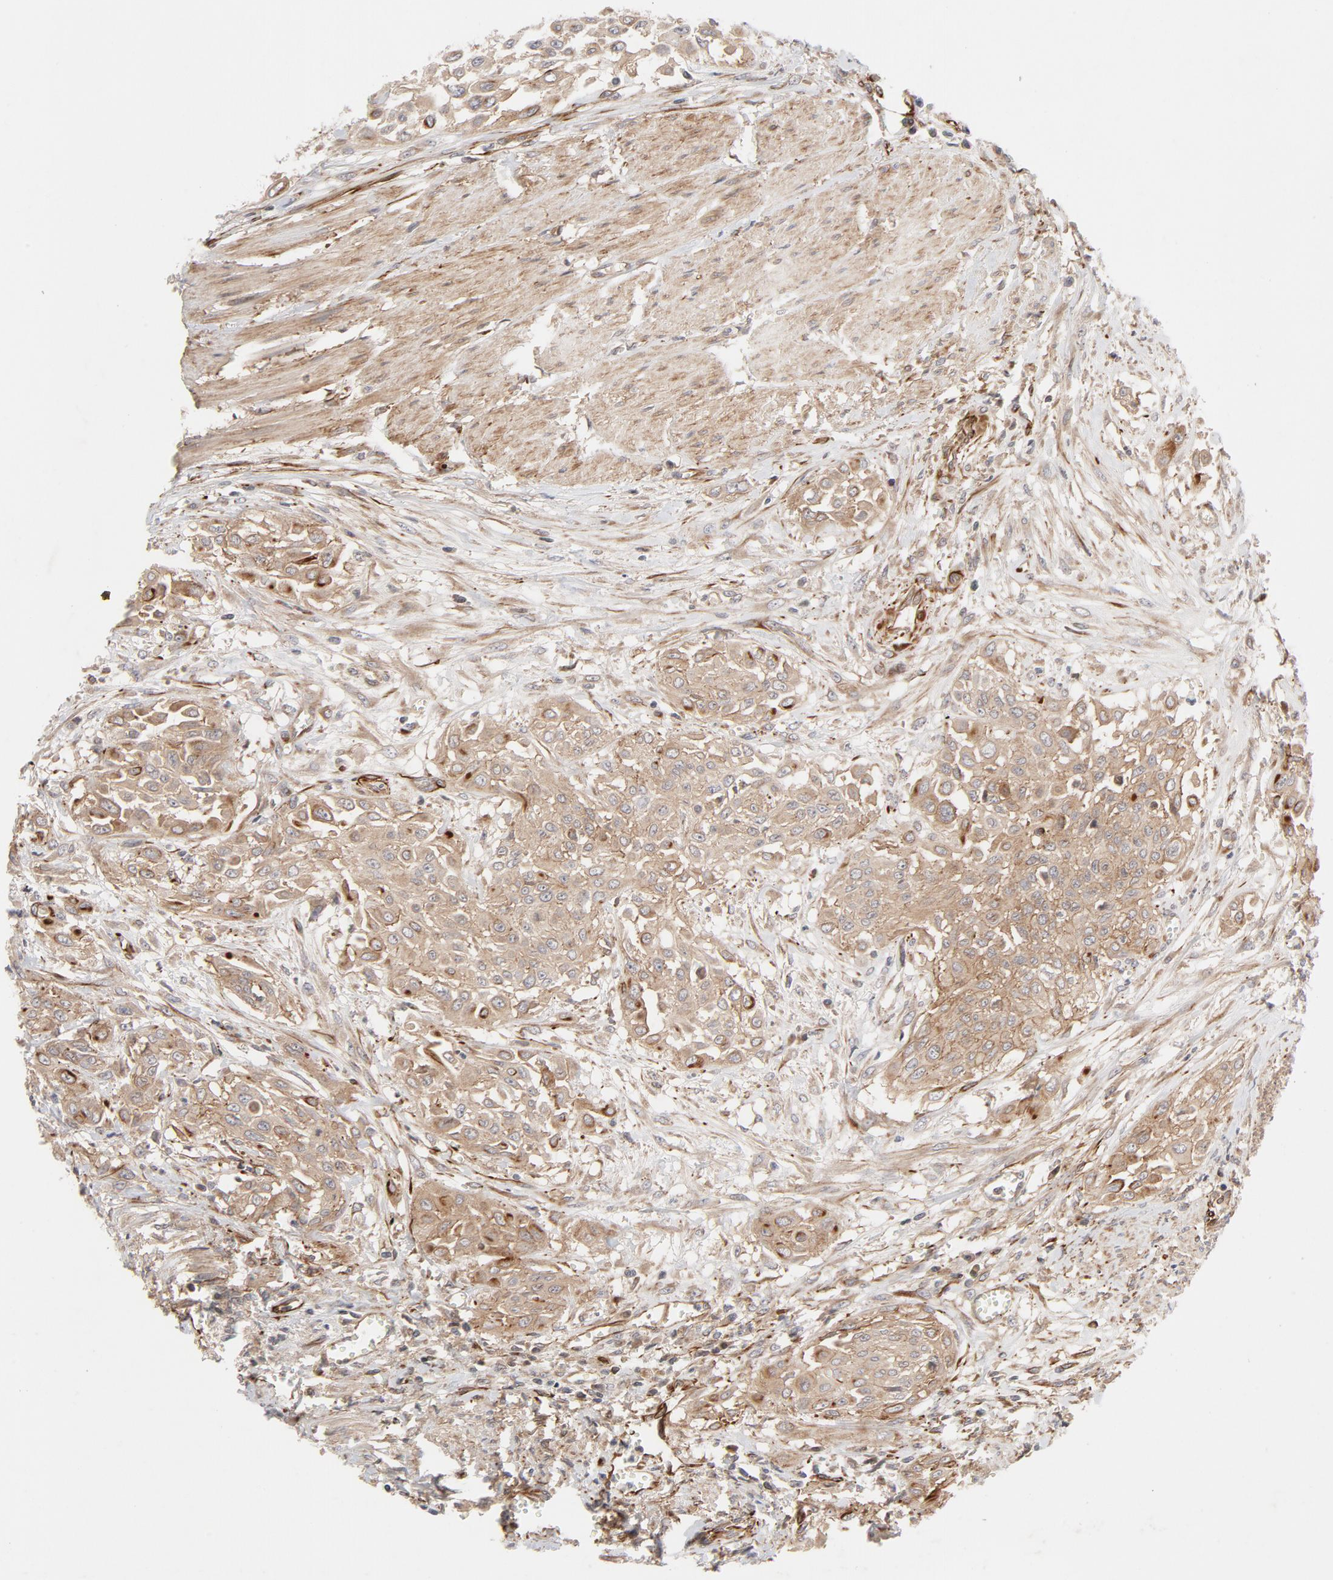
{"staining": {"intensity": "moderate", "quantity": ">75%", "location": "cytoplasmic/membranous"}, "tissue": "urothelial cancer", "cell_type": "Tumor cells", "image_type": "cancer", "snomed": [{"axis": "morphology", "description": "Urothelial carcinoma, High grade"}, {"axis": "topography", "description": "Urinary bladder"}], "caption": "Moderate cytoplasmic/membranous protein positivity is seen in about >75% of tumor cells in urothelial cancer.", "gene": "DNAAF2", "patient": {"sex": "male", "age": 57}}